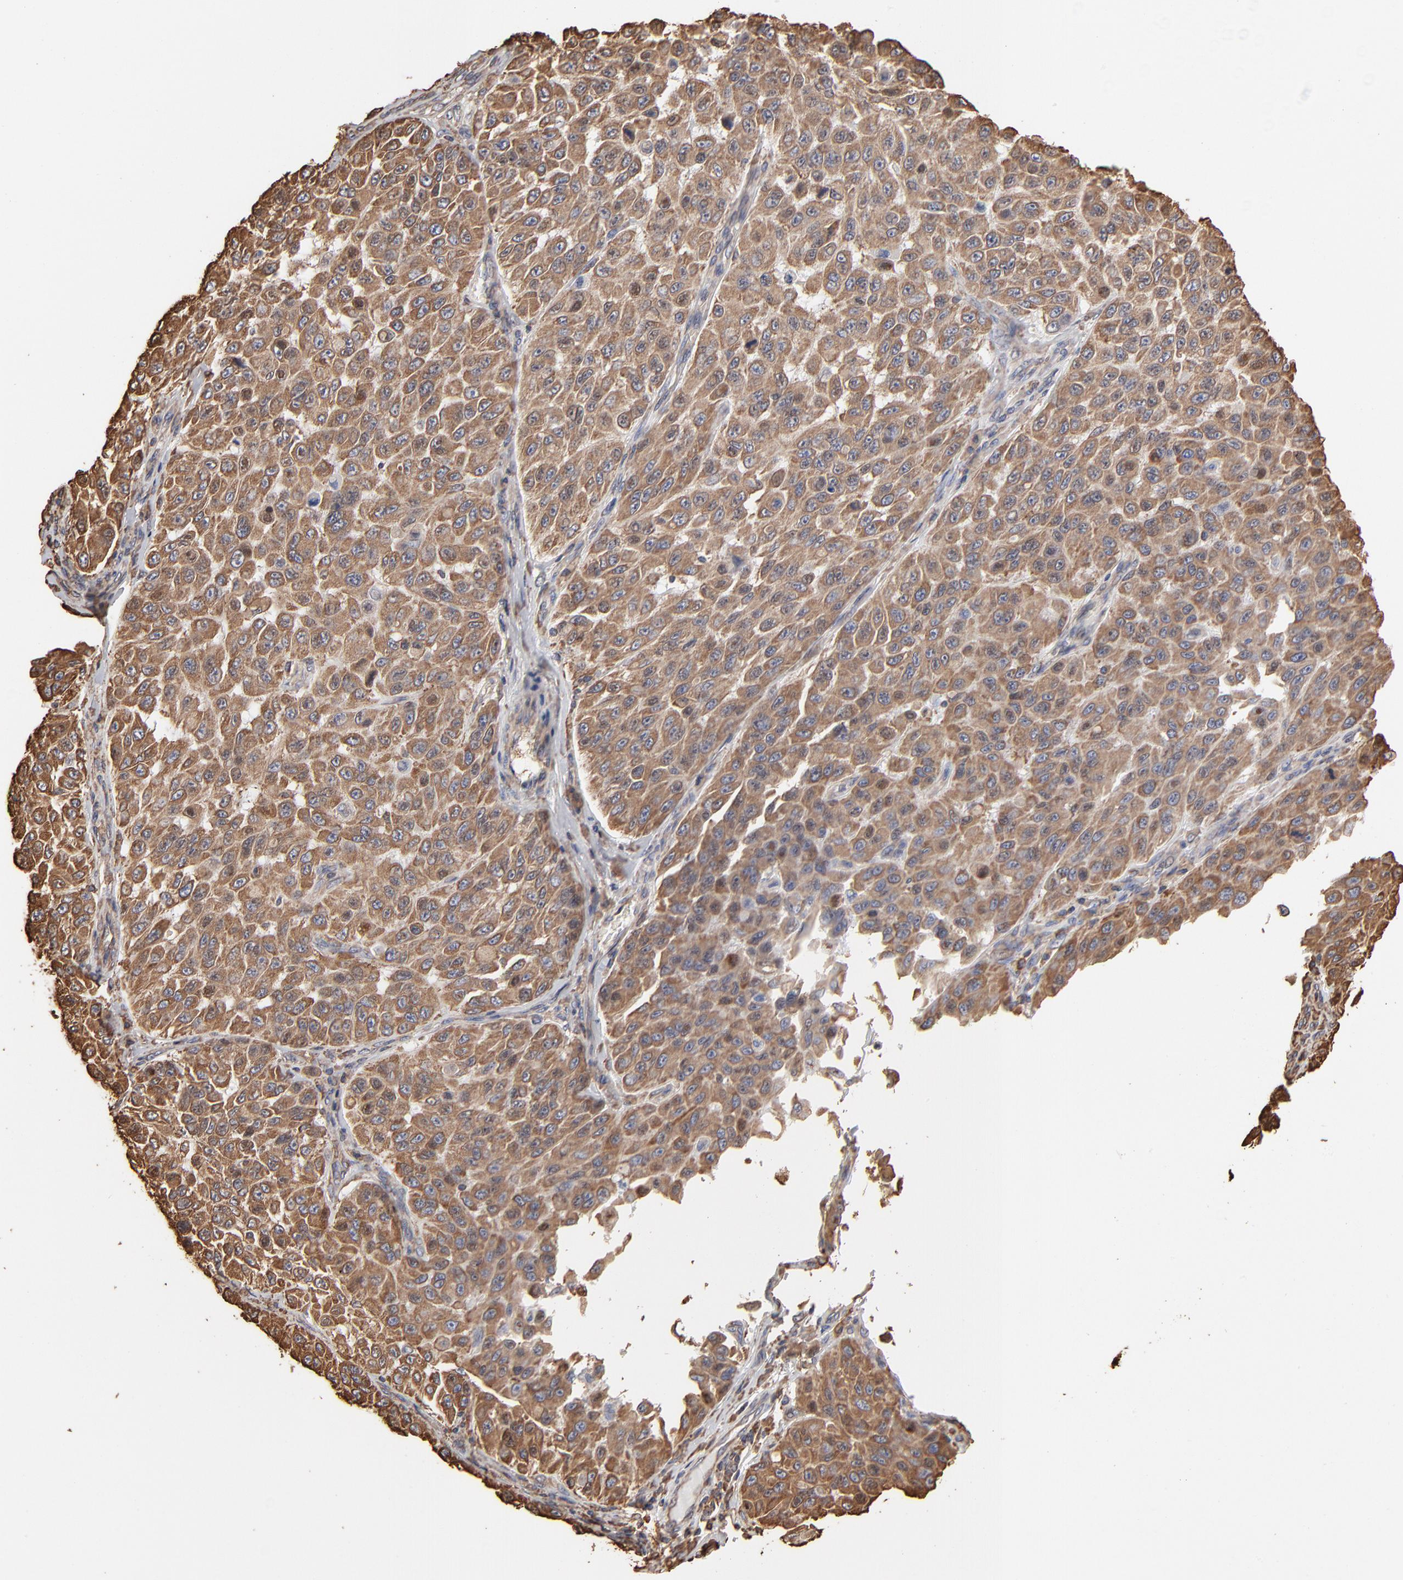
{"staining": {"intensity": "moderate", "quantity": ">75%", "location": "cytoplasmic/membranous,nuclear"}, "tissue": "melanoma", "cell_type": "Tumor cells", "image_type": "cancer", "snomed": [{"axis": "morphology", "description": "Malignant melanoma, NOS"}, {"axis": "topography", "description": "Skin"}], "caption": "Protein positivity by IHC demonstrates moderate cytoplasmic/membranous and nuclear positivity in about >75% of tumor cells in melanoma. The staining was performed using DAB (3,3'-diaminobenzidine) to visualize the protein expression in brown, while the nuclei were stained in blue with hematoxylin (Magnification: 20x).", "gene": "PDIA3", "patient": {"sex": "male", "age": 30}}